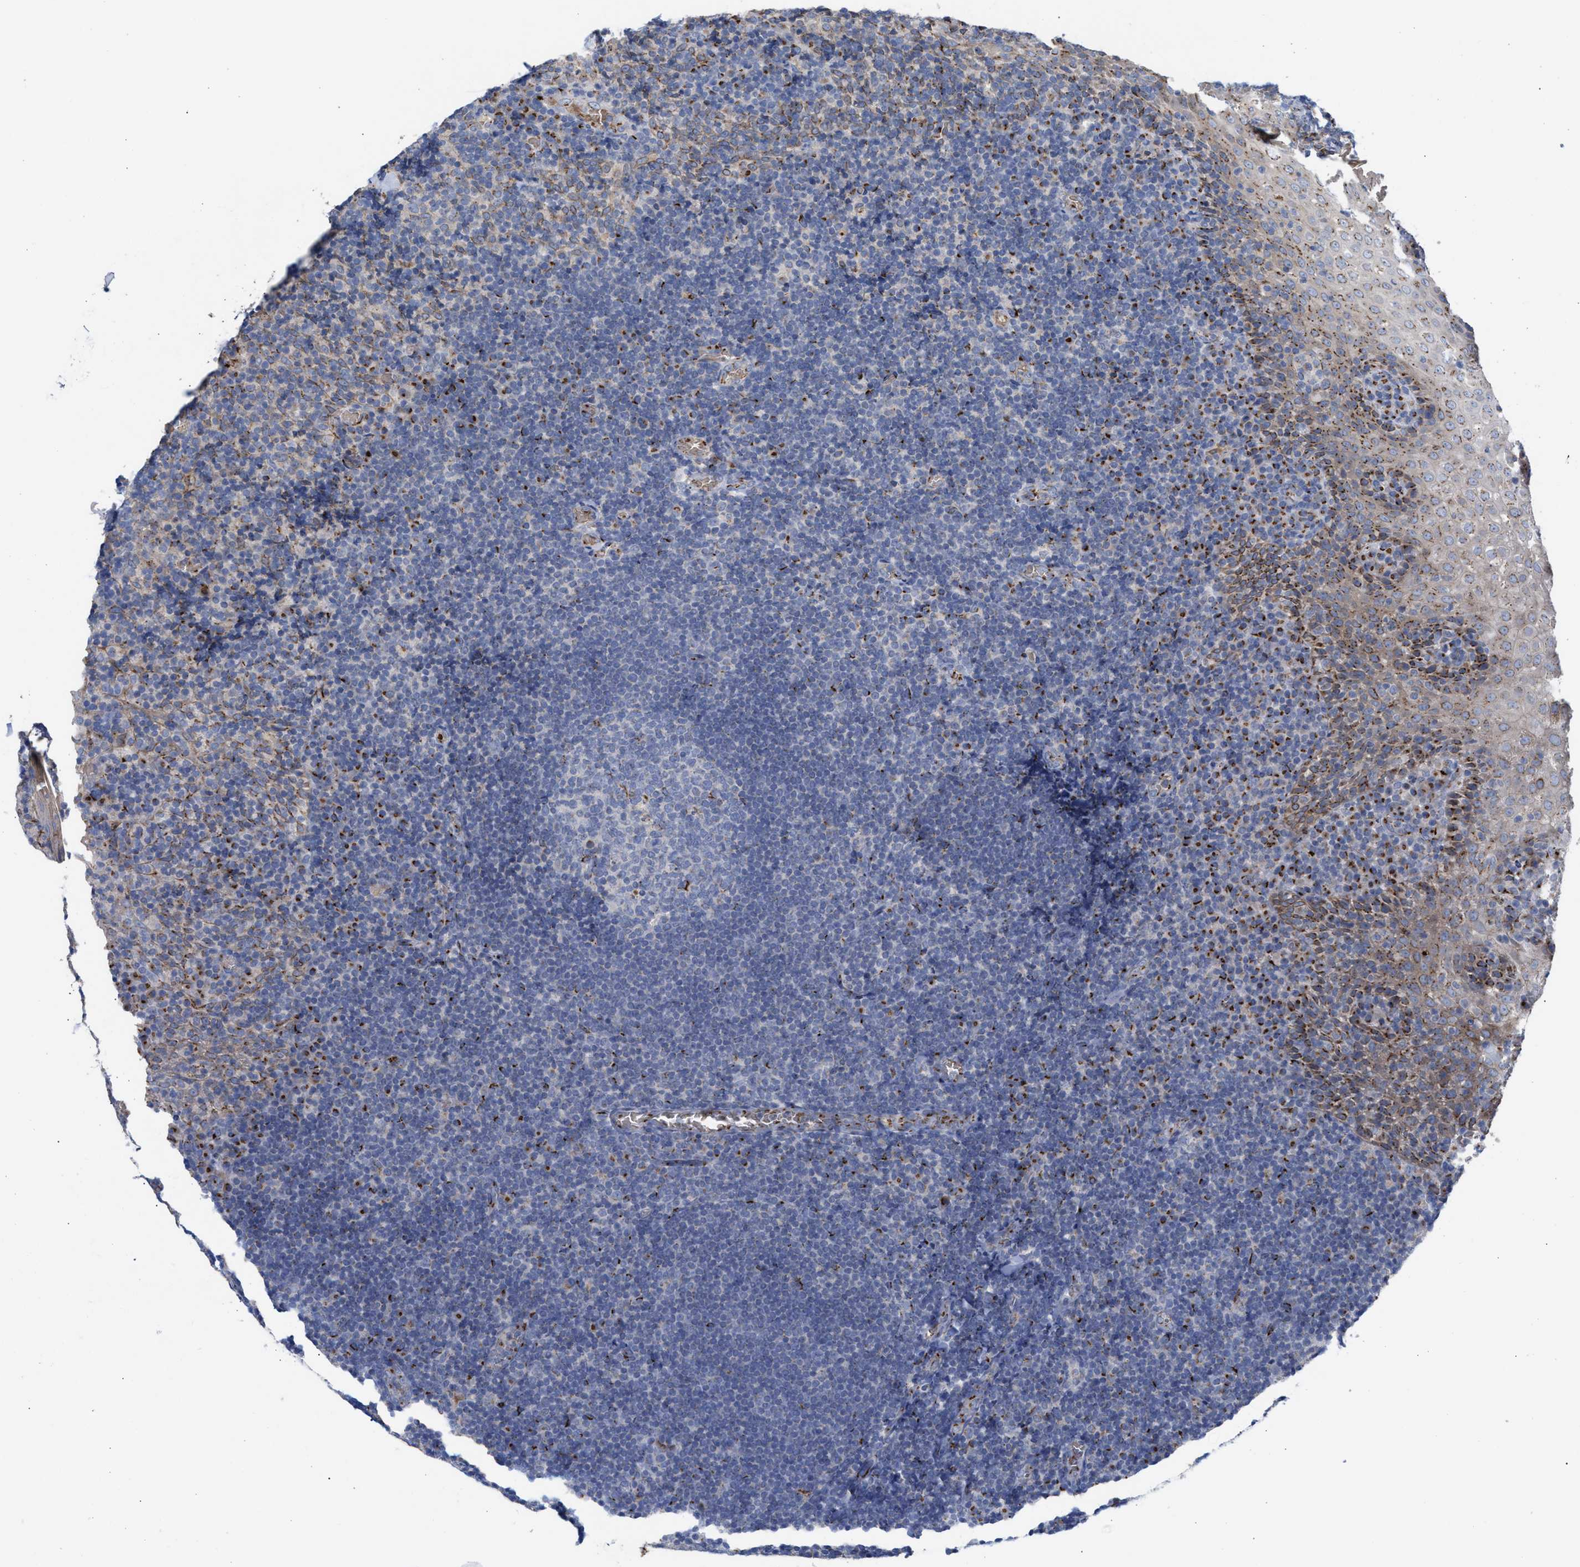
{"staining": {"intensity": "strong", "quantity": "<25%", "location": "cytoplasmic/membranous"}, "tissue": "tonsil", "cell_type": "Germinal center cells", "image_type": "normal", "snomed": [{"axis": "morphology", "description": "Normal tissue, NOS"}, {"axis": "topography", "description": "Tonsil"}], "caption": "A high-resolution histopathology image shows immunohistochemistry staining of unremarkable tonsil, which shows strong cytoplasmic/membranous staining in about <25% of germinal center cells. The staining is performed using DAB (3,3'-diaminobenzidine) brown chromogen to label protein expression. The nuclei are counter-stained blue using hematoxylin.", "gene": "CCL2", "patient": {"sex": "male", "age": 37}}